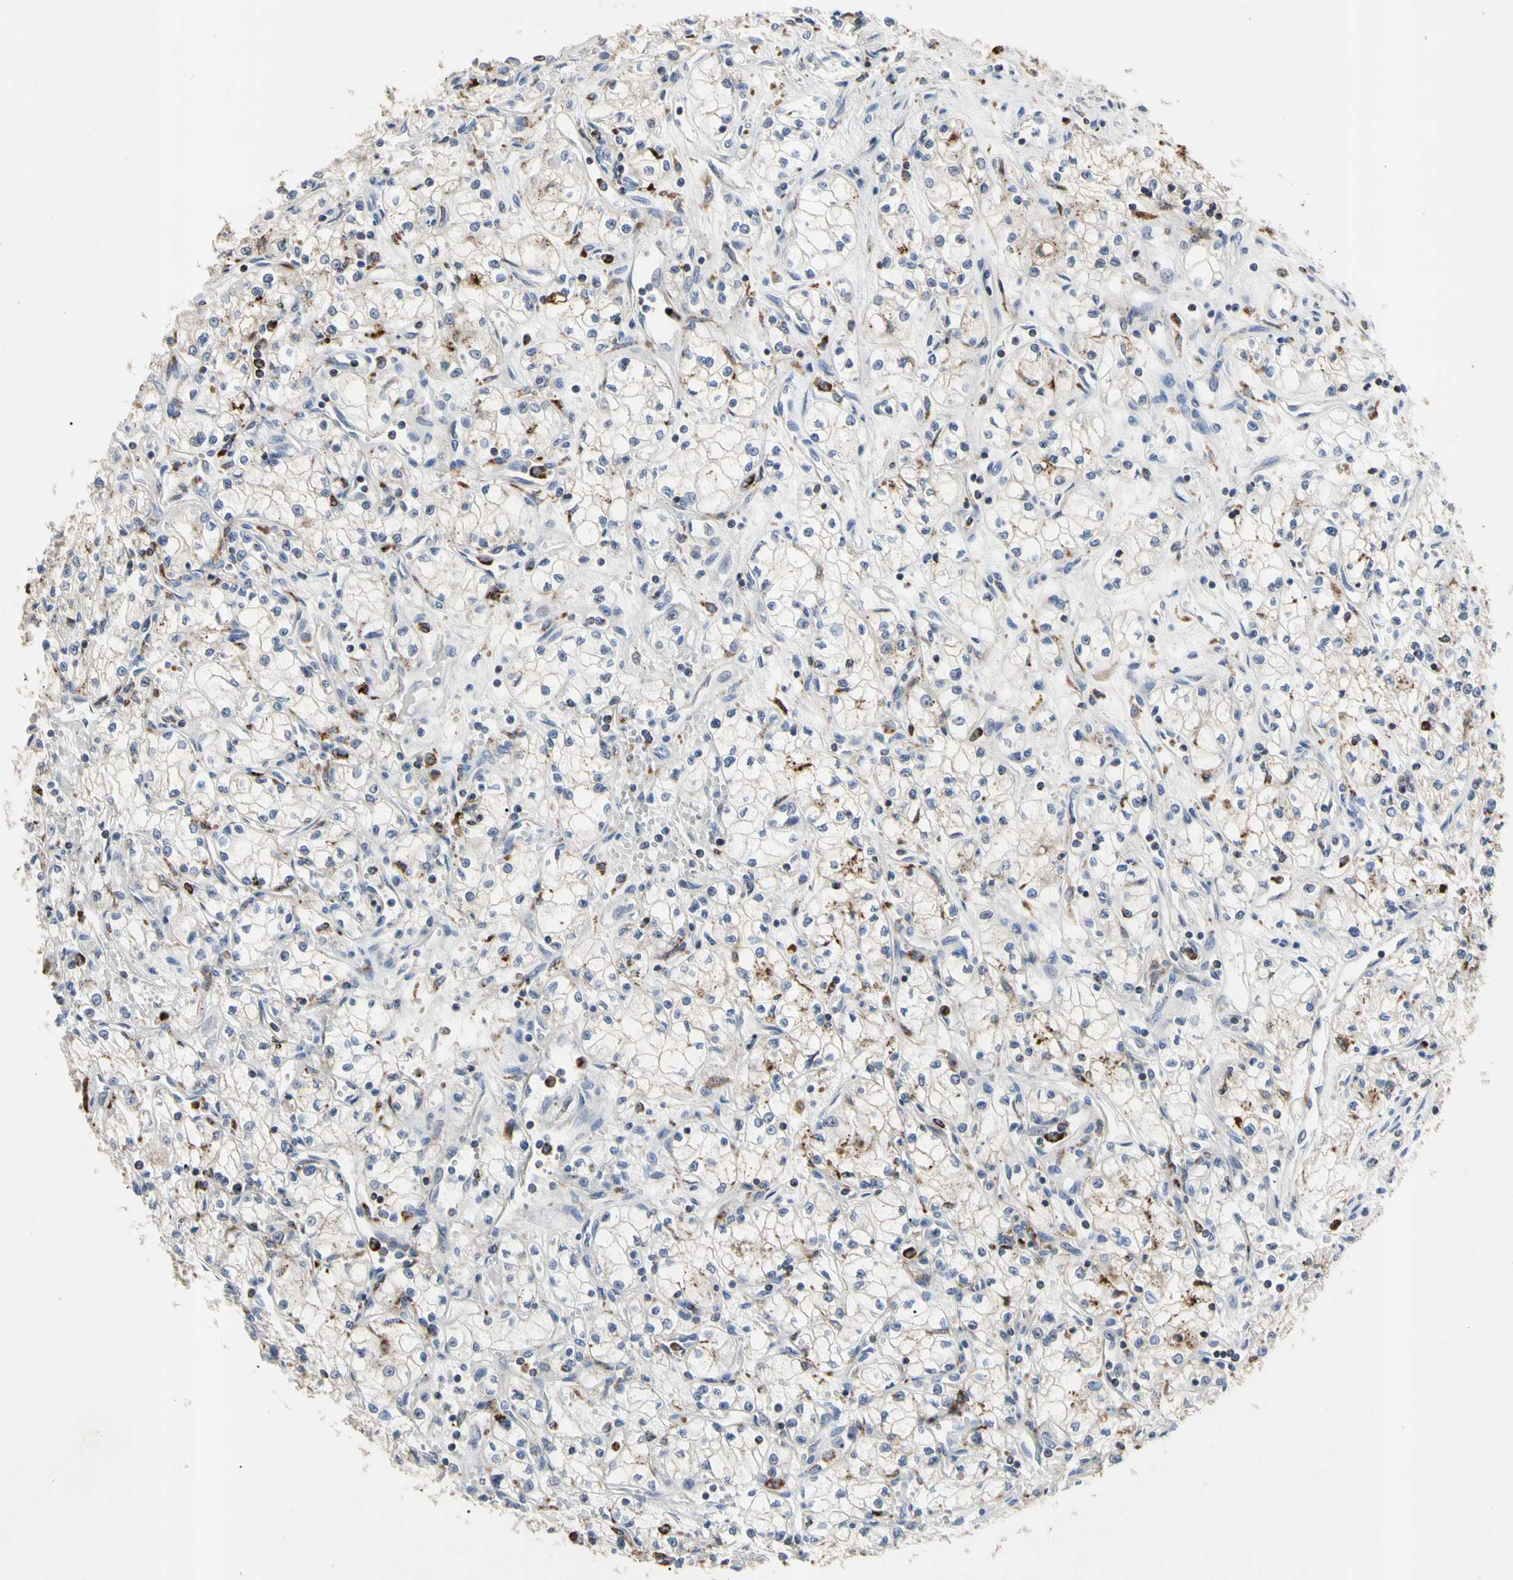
{"staining": {"intensity": "weak", "quantity": "<25%", "location": "cytoplasmic/membranous"}, "tissue": "renal cancer", "cell_type": "Tumor cells", "image_type": "cancer", "snomed": [{"axis": "morphology", "description": "Normal tissue, NOS"}, {"axis": "morphology", "description": "Adenocarcinoma, NOS"}, {"axis": "topography", "description": "Kidney"}], "caption": "Tumor cells are negative for protein expression in human renal cancer (adenocarcinoma).", "gene": "ADA2", "patient": {"sex": "male", "age": 59}}